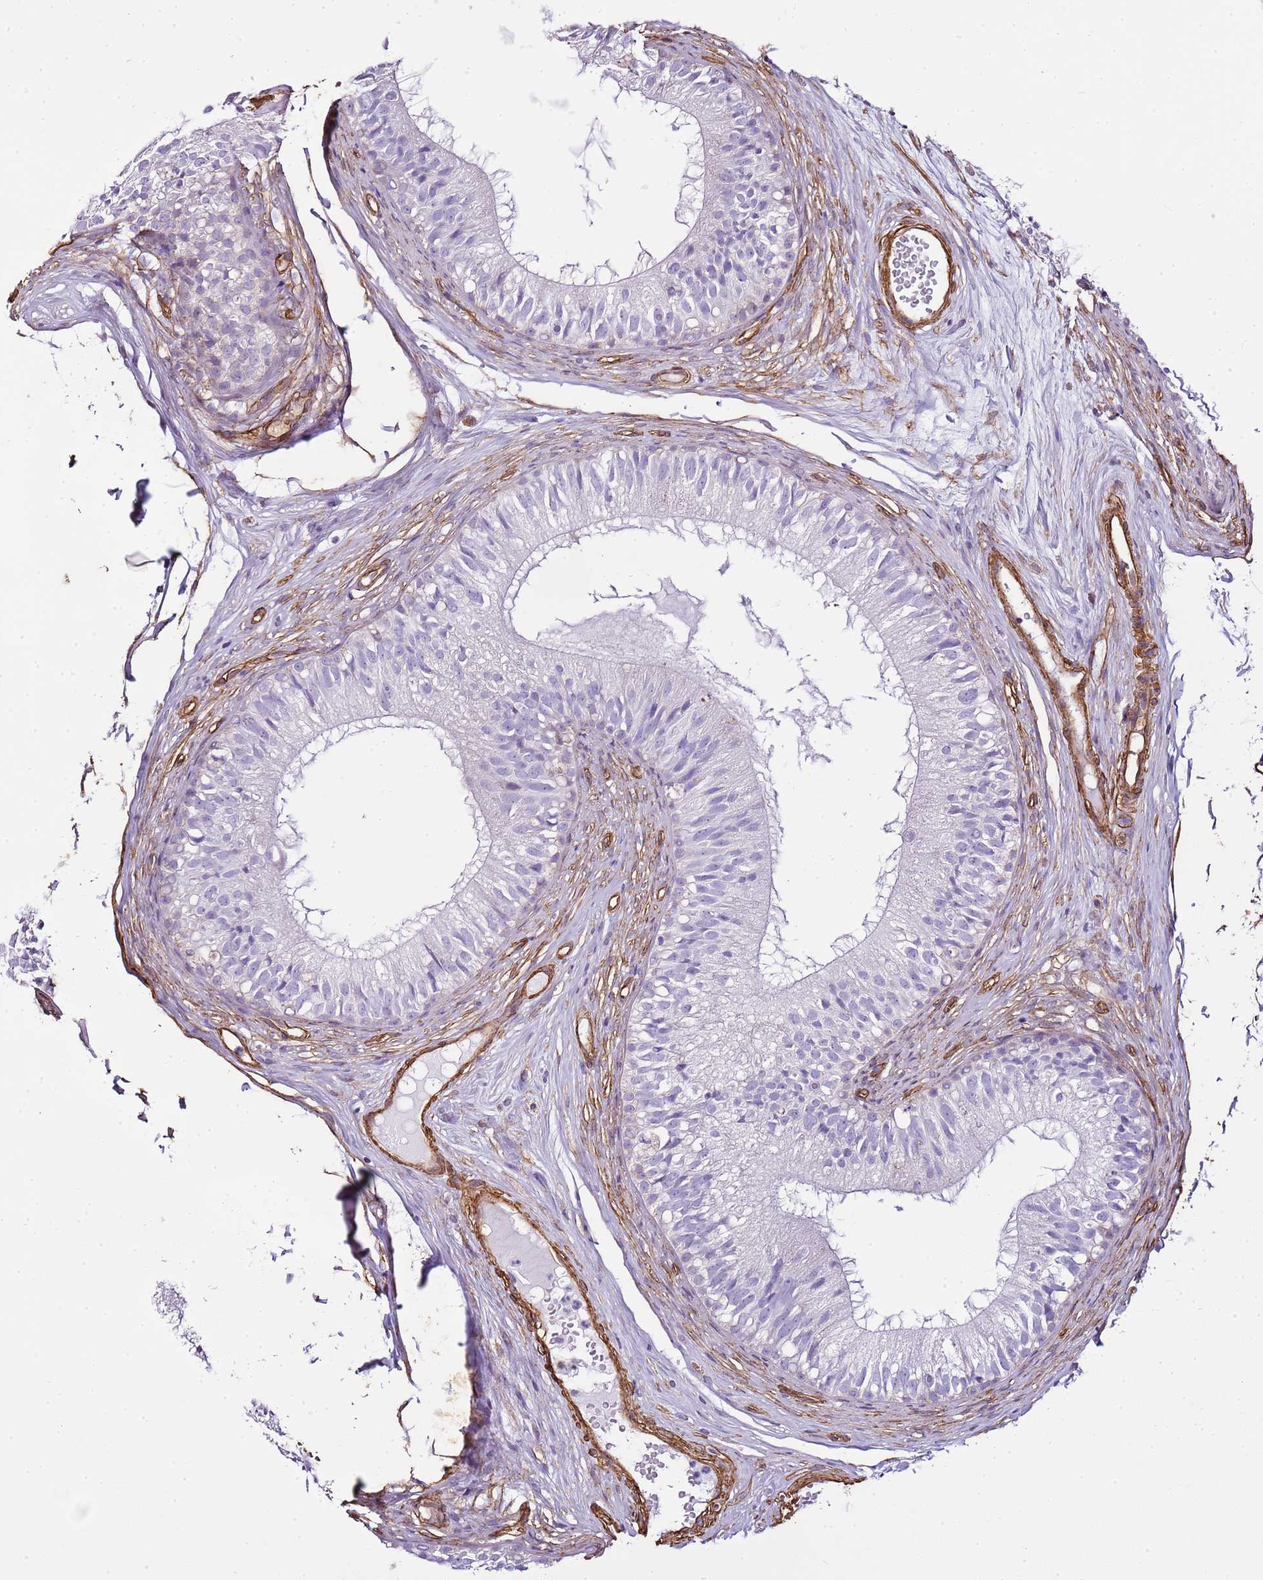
{"staining": {"intensity": "negative", "quantity": "none", "location": "none"}, "tissue": "epididymis", "cell_type": "Glandular cells", "image_type": "normal", "snomed": [{"axis": "morphology", "description": "Normal tissue, NOS"}, {"axis": "morphology", "description": "Seminoma in situ"}, {"axis": "topography", "description": "Testis"}, {"axis": "topography", "description": "Epididymis"}], "caption": "An immunohistochemistry micrograph of normal epididymis is shown. There is no staining in glandular cells of epididymis. Brightfield microscopy of immunohistochemistry stained with DAB (brown) and hematoxylin (blue), captured at high magnification.", "gene": "CTDSPL", "patient": {"sex": "male", "age": 28}}